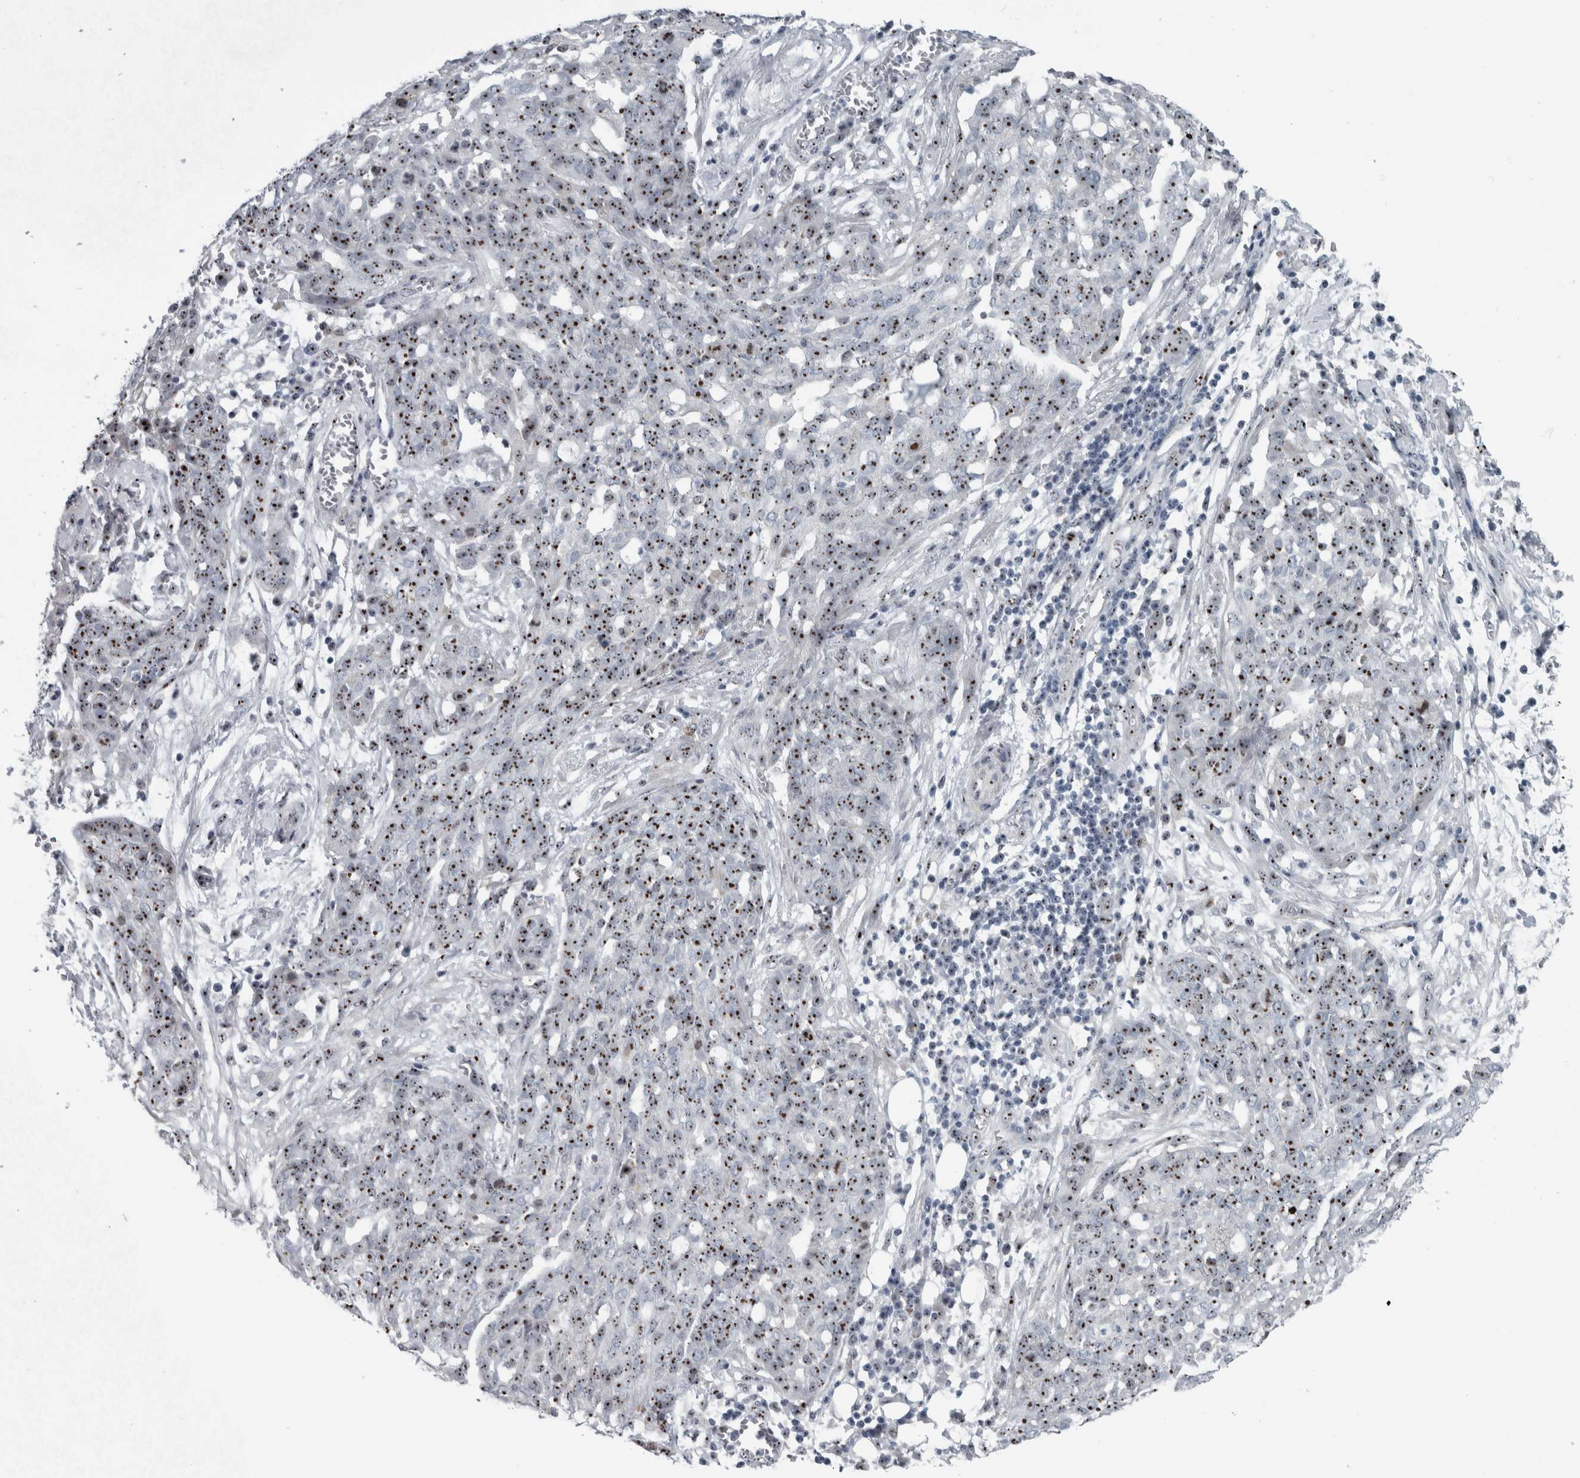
{"staining": {"intensity": "strong", "quantity": ">75%", "location": "nuclear"}, "tissue": "ovarian cancer", "cell_type": "Tumor cells", "image_type": "cancer", "snomed": [{"axis": "morphology", "description": "Cystadenocarcinoma, serous, NOS"}, {"axis": "topography", "description": "Soft tissue"}, {"axis": "topography", "description": "Ovary"}], "caption": "Immunohistochemical staining of human ovarian cancer (serous cystadenocarcinoma) shows high levels of strong nuclear expression in approximately >75% of tumor cells.", "gene": "UTP6", "patient": {"sex": "female", "age": 57}}